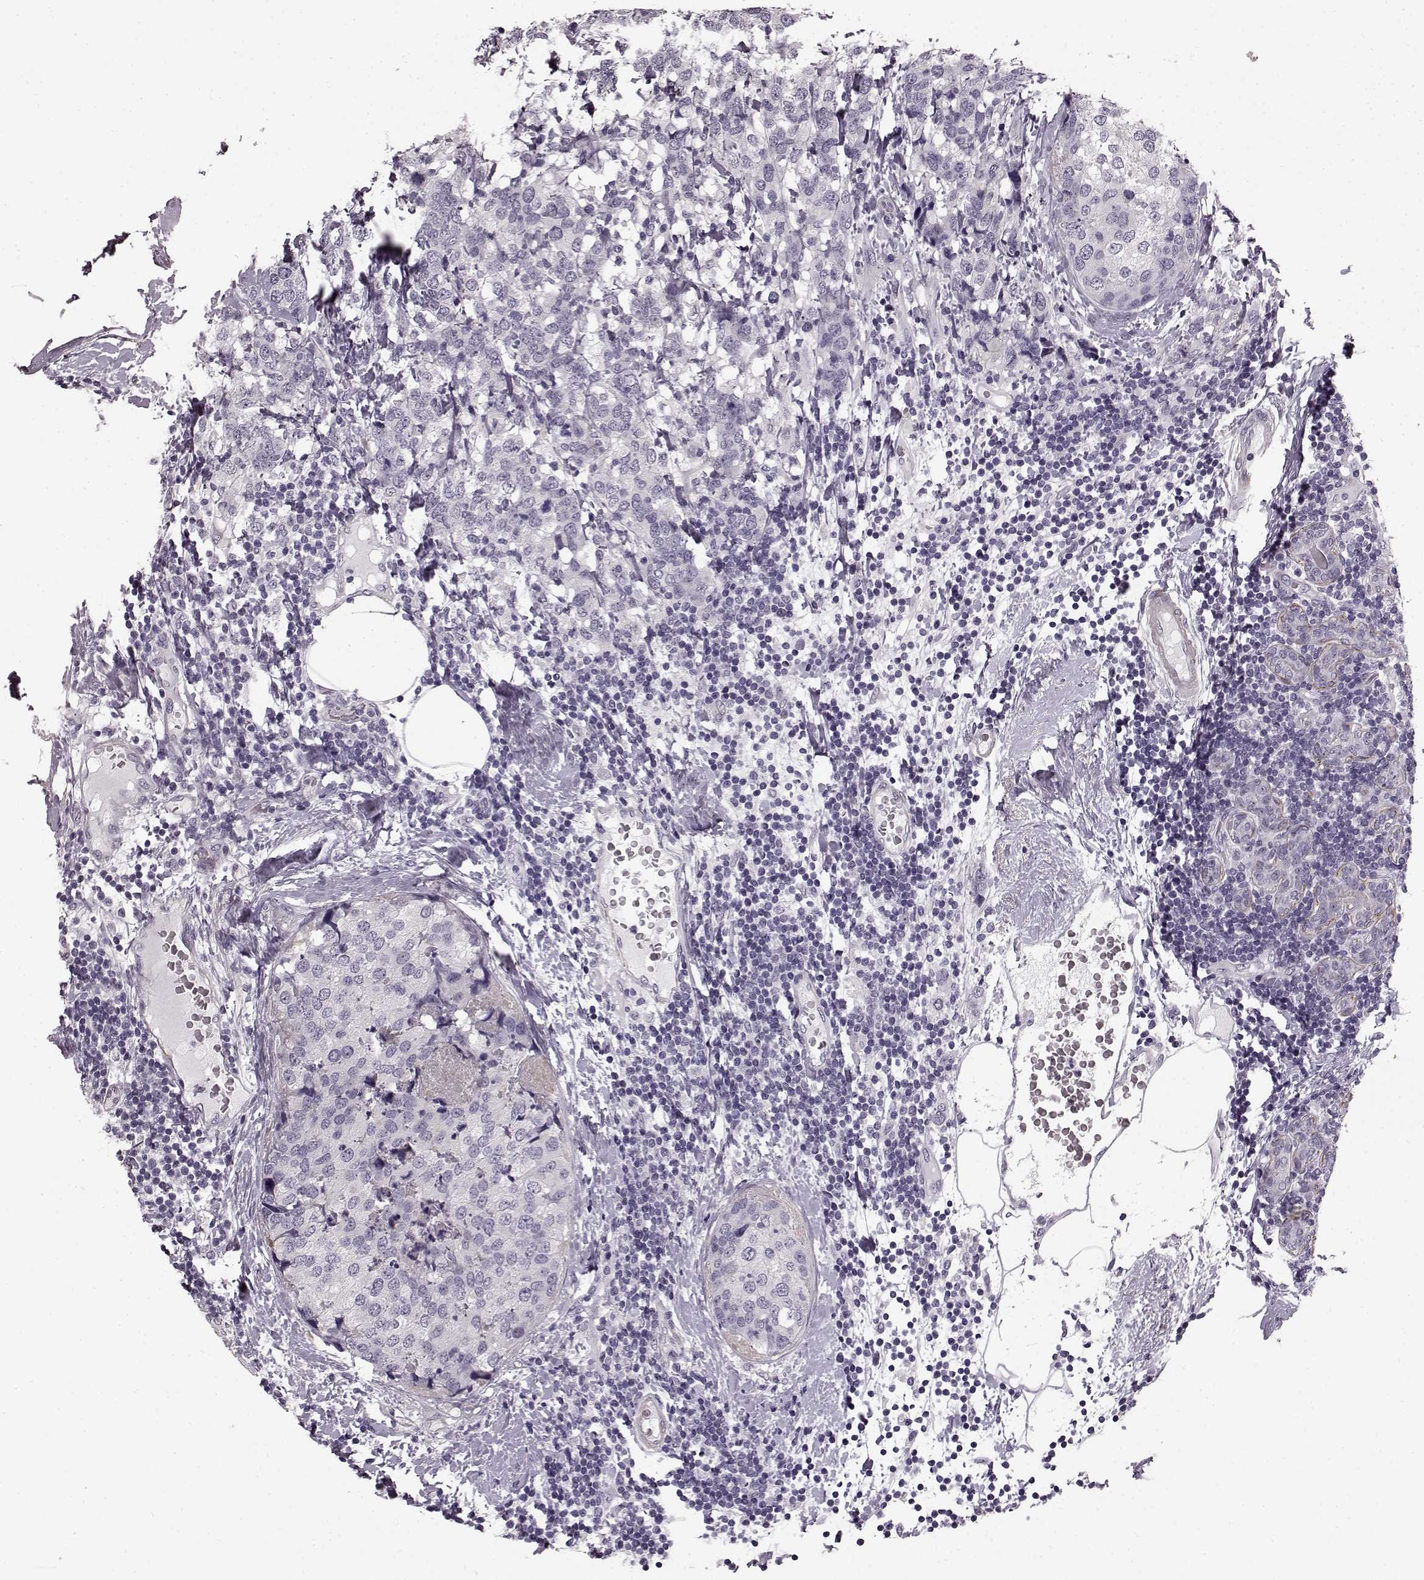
{"staining": {"intensity": "negative", "quantity": "none", "location": "none"}, "tissue": "breast cancer", "cell_type": "Tumor cells", "image_type": "cancer", "snomed": [{"axis": "morphology", "description": "Lobular carcinoma"}, {"axis": "topography", "description": "Breast"}], "caption": "Breast cancer (lobular carcinoma) stained for a protein using immunohistochemistry displays no positivity tumor cells.", "gene": "SLCO3A1", "patient": {"sex": "female", "age": 59}}